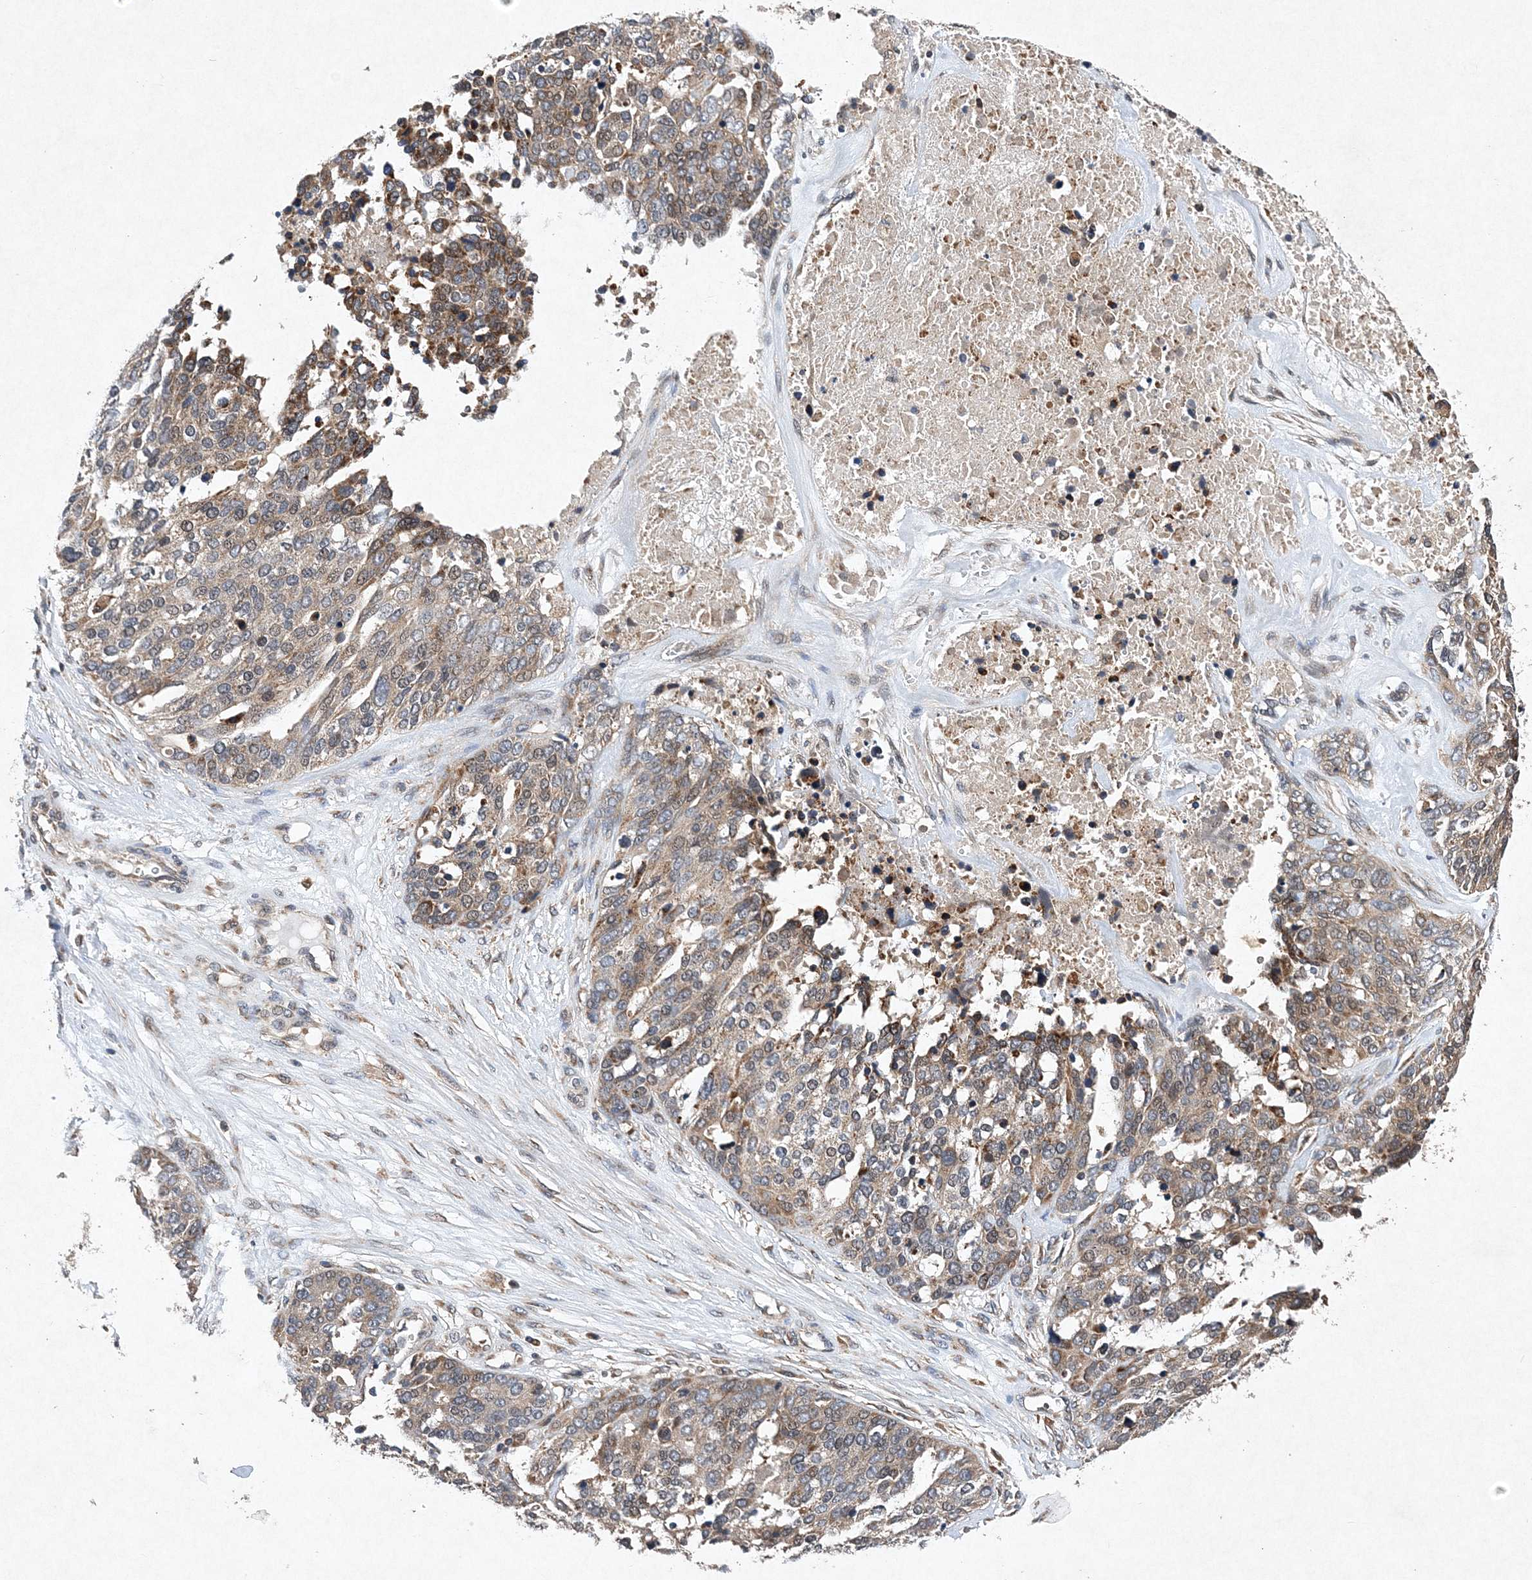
{"staining": {"intensity": "moderate", "quantity": "25%-75%", "location": "cytoplasmic/membranous"}, "tissue": "ovarian cancer", "cell_type": "Tumor cells", "image_type": "cancer", "snomed": [{"axis": "morphology", "description": "Cystadenocarcinoma, serous, NOS"}, {"axis": "topography", "description": "Ovary"}], "caption": "Protein expression analysis of ovarian serous cystadenocarcinoma shows moderate cytoplasmic/membranous expression in about 25%-75% of tumor cells.", "gene": "PROSER1", "patient": {"sex": "female", "age": 44}}